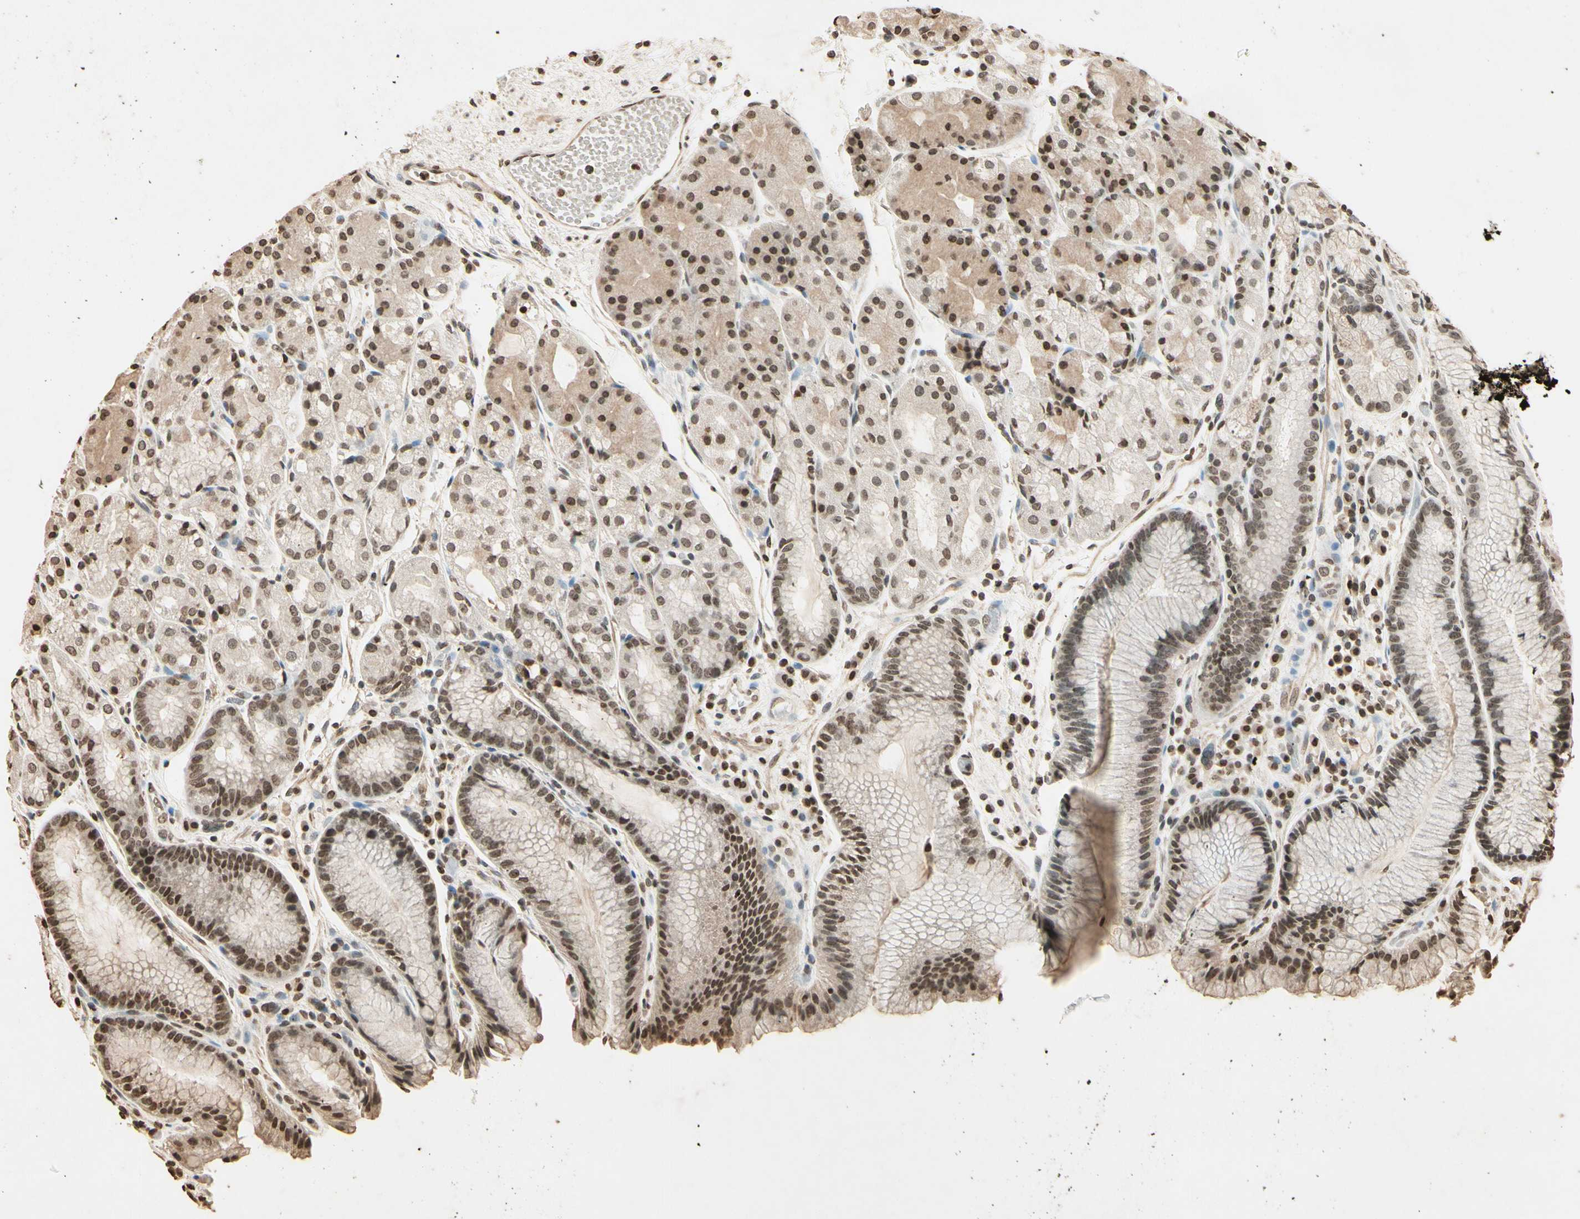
{"staining": {"intensity": "moderate", "quantity": "25%-75%", "location": "nuclear"}, "tissue": "stomach", "cell_type": "Glandular cells", "image_type": "normal", "snomed": [{"axis": "morphology", "description": "Normal tissue, NOS"}, {"axis": "topography", "description": "Stomach, upper"}], "caption": "This is a histology image of immunohistochemistry staining of benign stomach, which shows moderate expression in the nuclear of glandular cells.", "gene": "TOP1", "patient": {"sex": "male", "age": 72}}